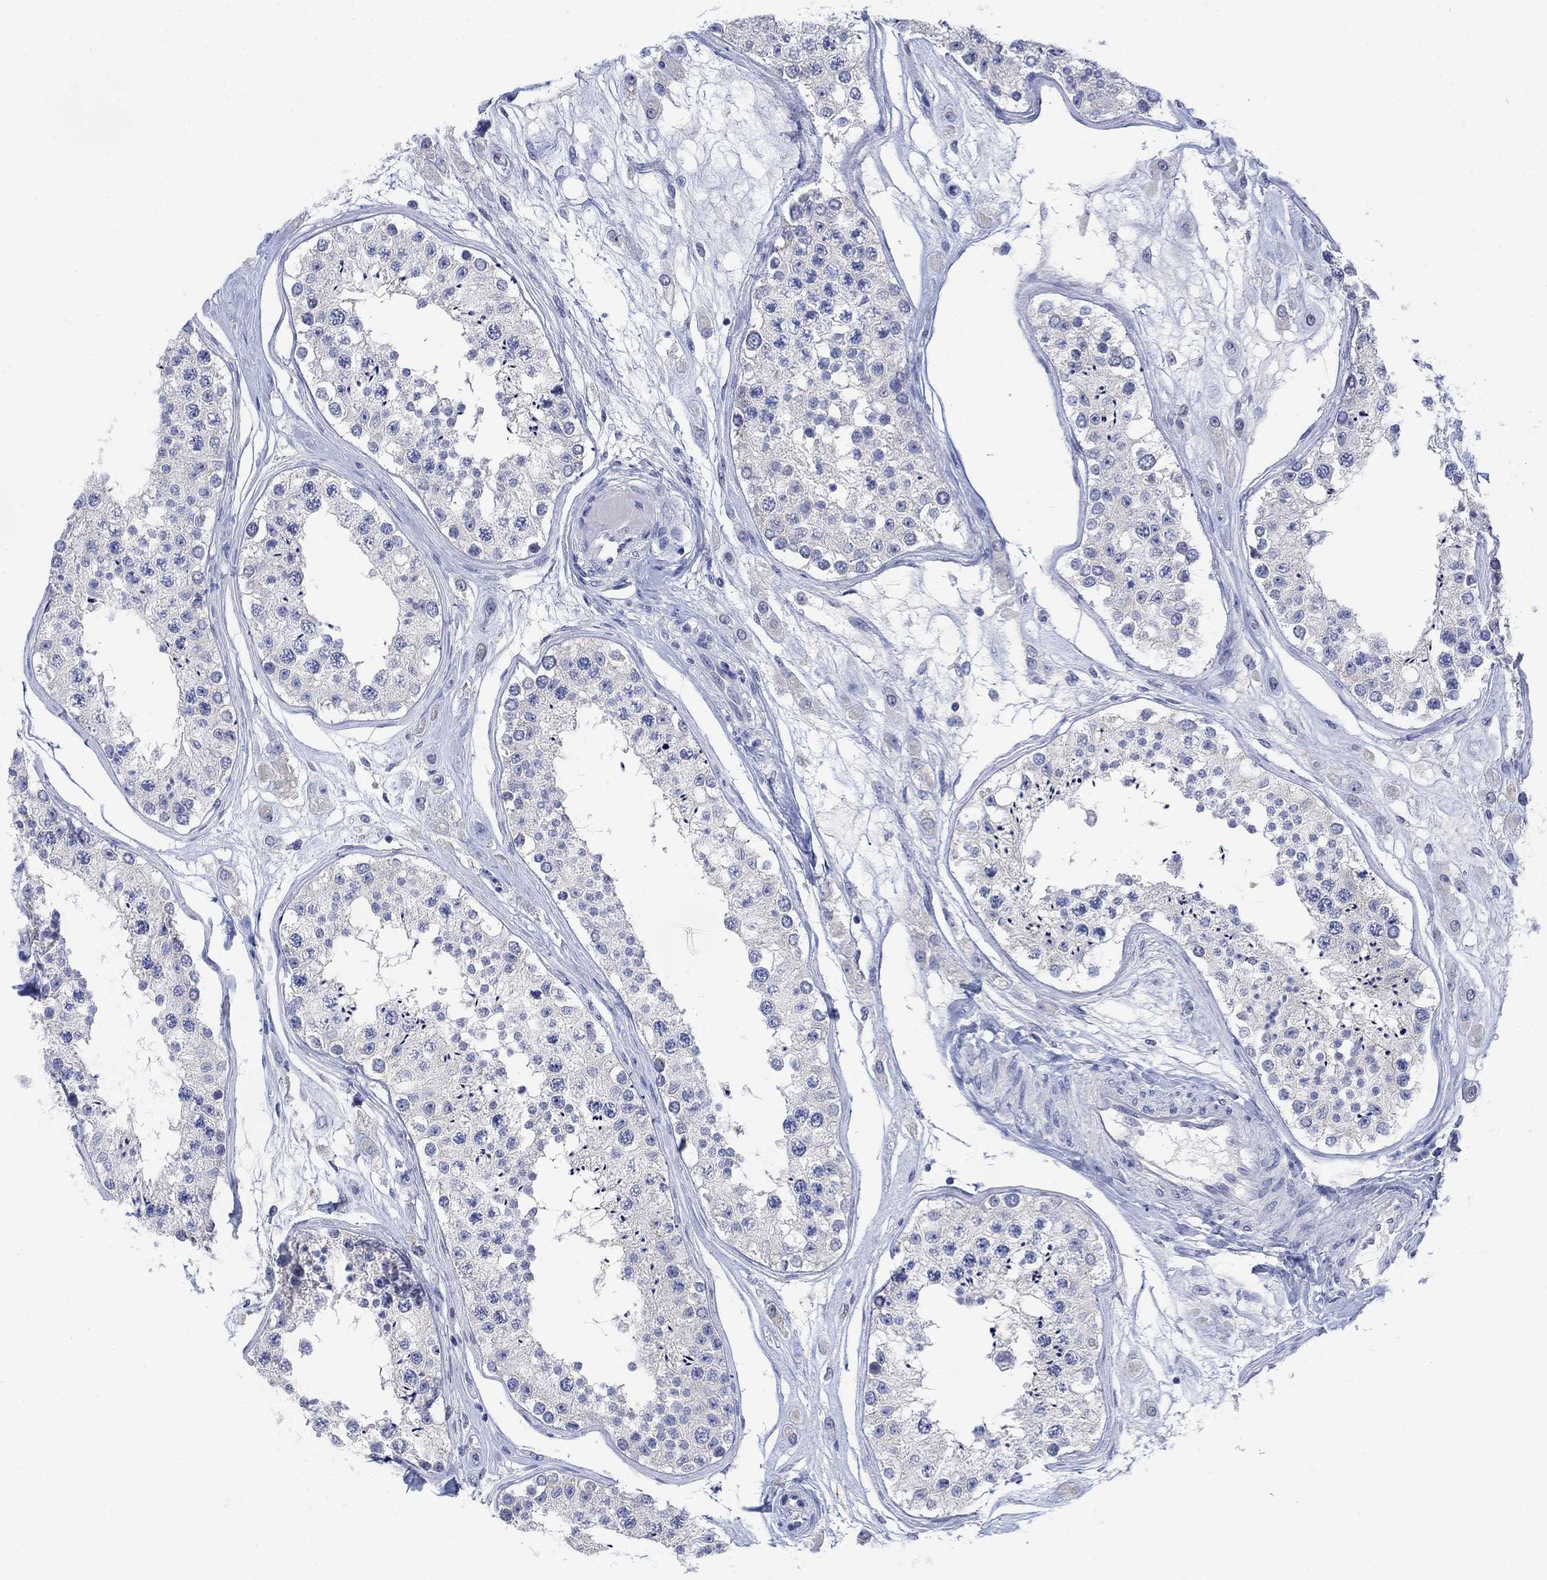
{"staining": {"intensity": "negative", "quantity": "none", "location": "none"}, "tissue": "testis", "cell_type": "Cells in seminiferous ducts", "image_type": "normal", "snomed": [{"axis": "morphology", "description": "Normal tissue, NOS"}, {"axis": "topography", "description": "Testis"}], "caption": "Immunohistochemistry photomicrograph of unremarkable human testis stained for a protein (brown), which displays no expression in cells in seminiferous ducts.", "gene": "FBP2", "patient": {"sex": "male", "age": 25}}